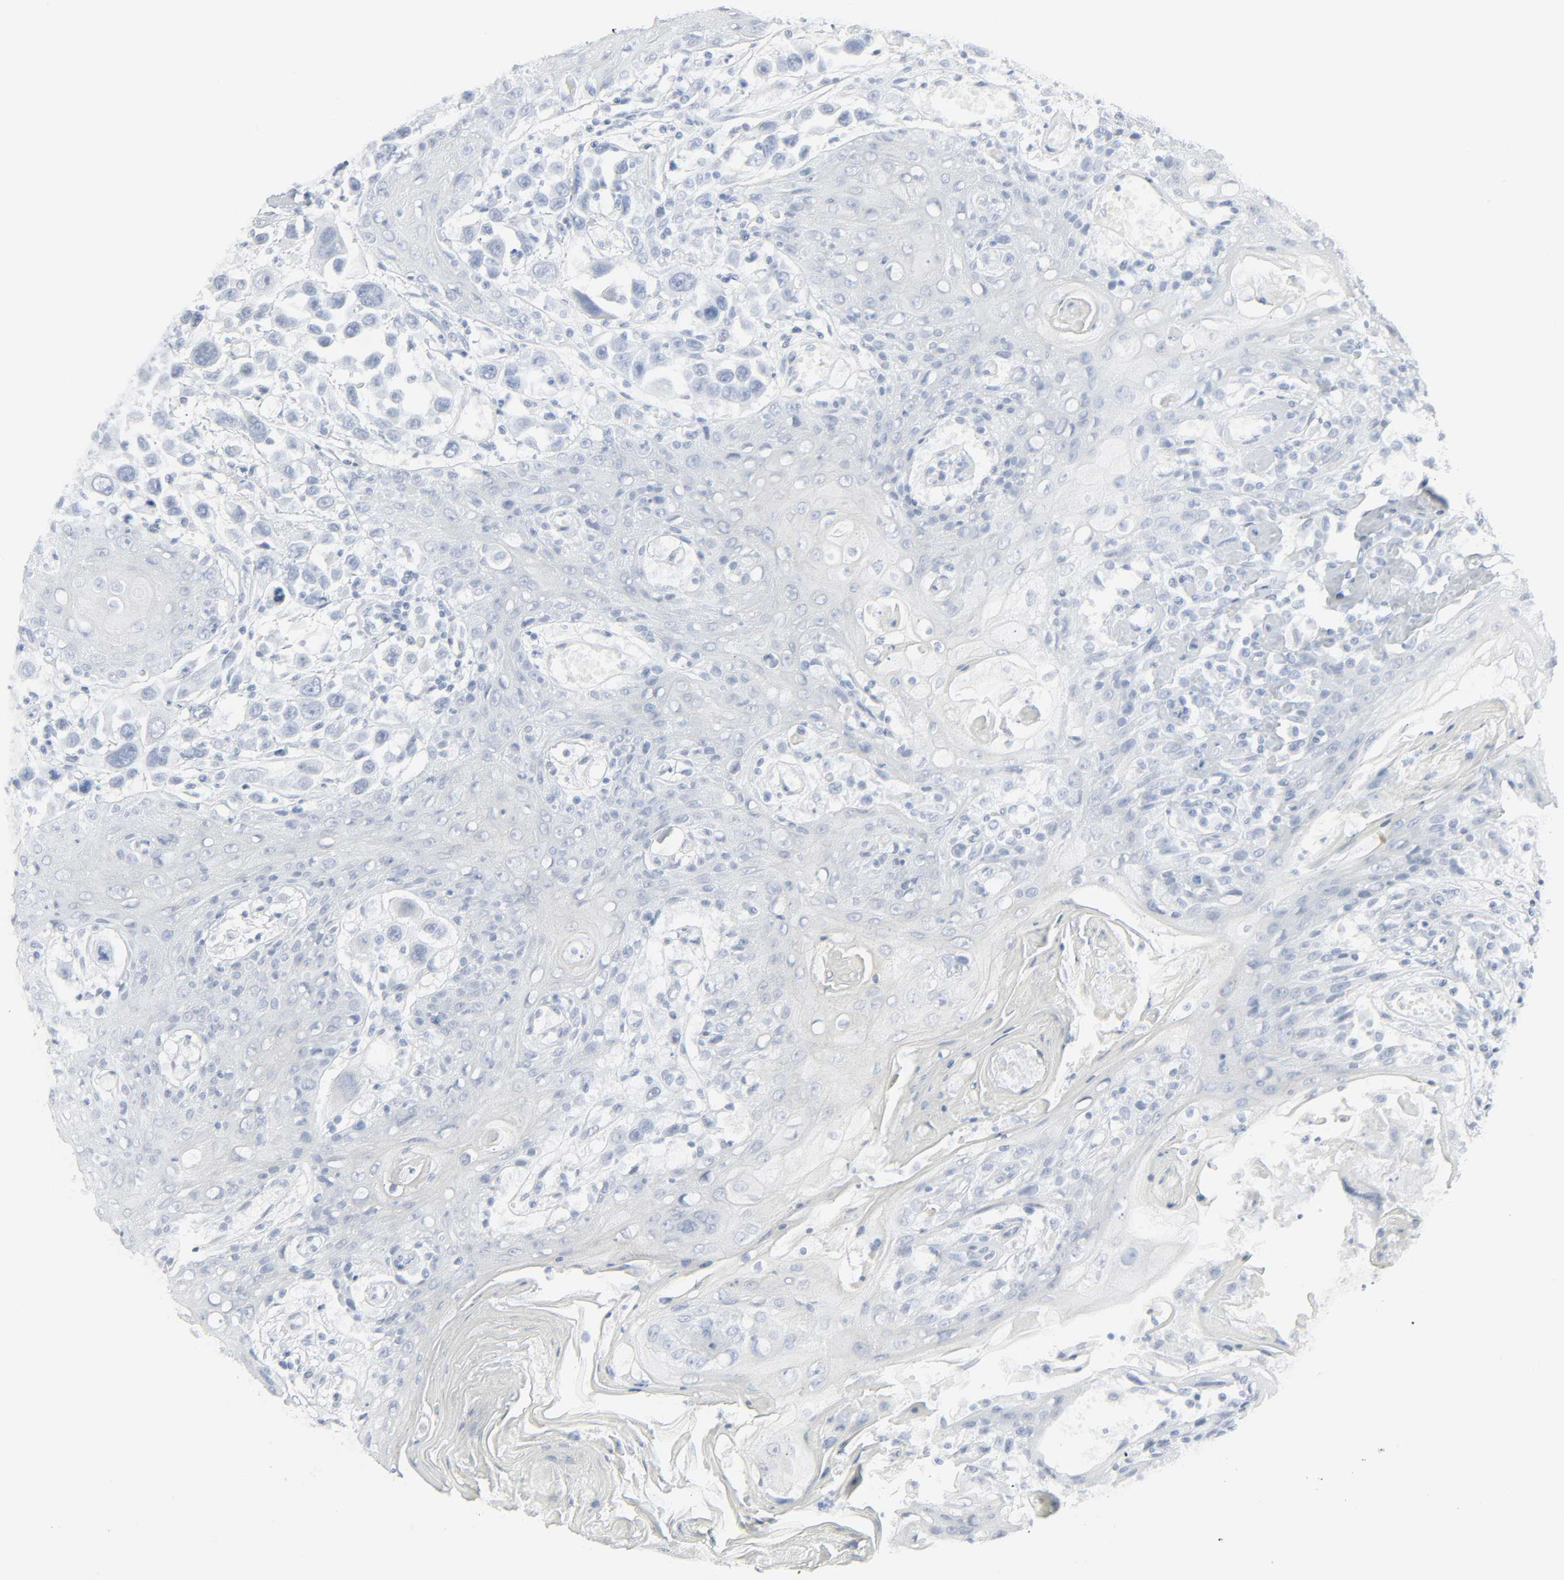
{"staining": {"intensity": "negative", "quantity": "none", "location": "none"}, "tissue": "head and neck cancer", "cell_type": "Tumor cells", "image_type": "cancer", "snomed": [{"axis": "morphology", "description": "Squamous cell carcinoma, NOS"}, {"axis": "topography", "description": "Oral tissue"}, {"axis": "topography", "description": "Head-Neck"}], "caption": "A high-resolution photomicrograph shows immunohistochemistry staining of head and neck squamous cell carcinoma, which reveals no significant staining in tumor cells.", "gene": "ZBTB16", "patient": {"sex": "female", "age": 76}}